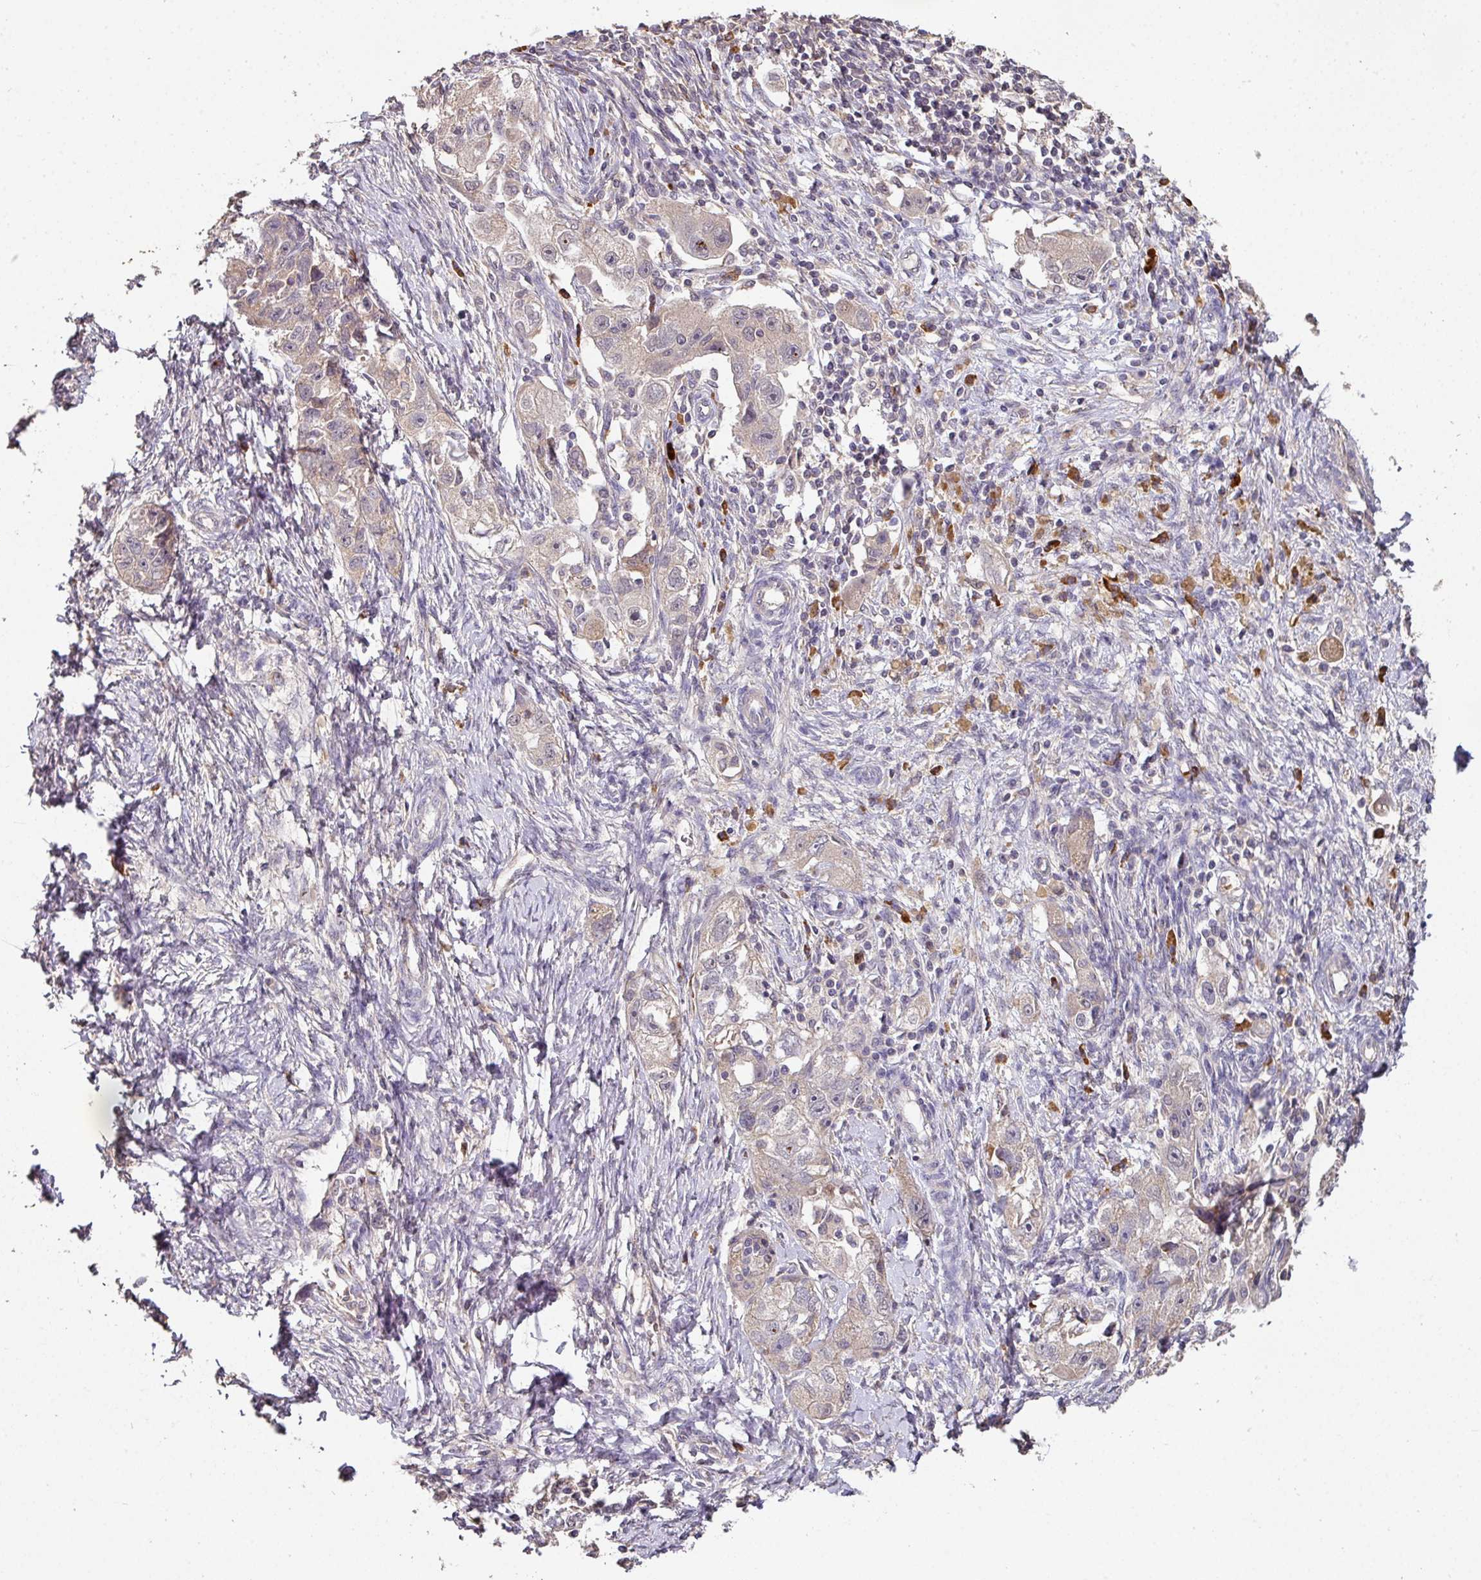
{"staining": {"intensity": "negative", "quantity": "none", "location": "none"}, "tissue": "ovarian cancer", "cell_type": "Tumor cells", "image_type": "cancer", "snomed": [{"axis": "morphology", "description": "Carcinoma, NOS"}, {"axis": "morphology", "description": "Cystadenocarcinoma, serous, NOS"}, {"axis": "topography", "description": "Ovary"}], "caption": "Human ovarian carcinoma stained for a protein using immunohistochemistry (IHC) reveals no staining in tumor cells.", "gene": "ACVR2B", "patient": {"sex": "female", "age": 69}}